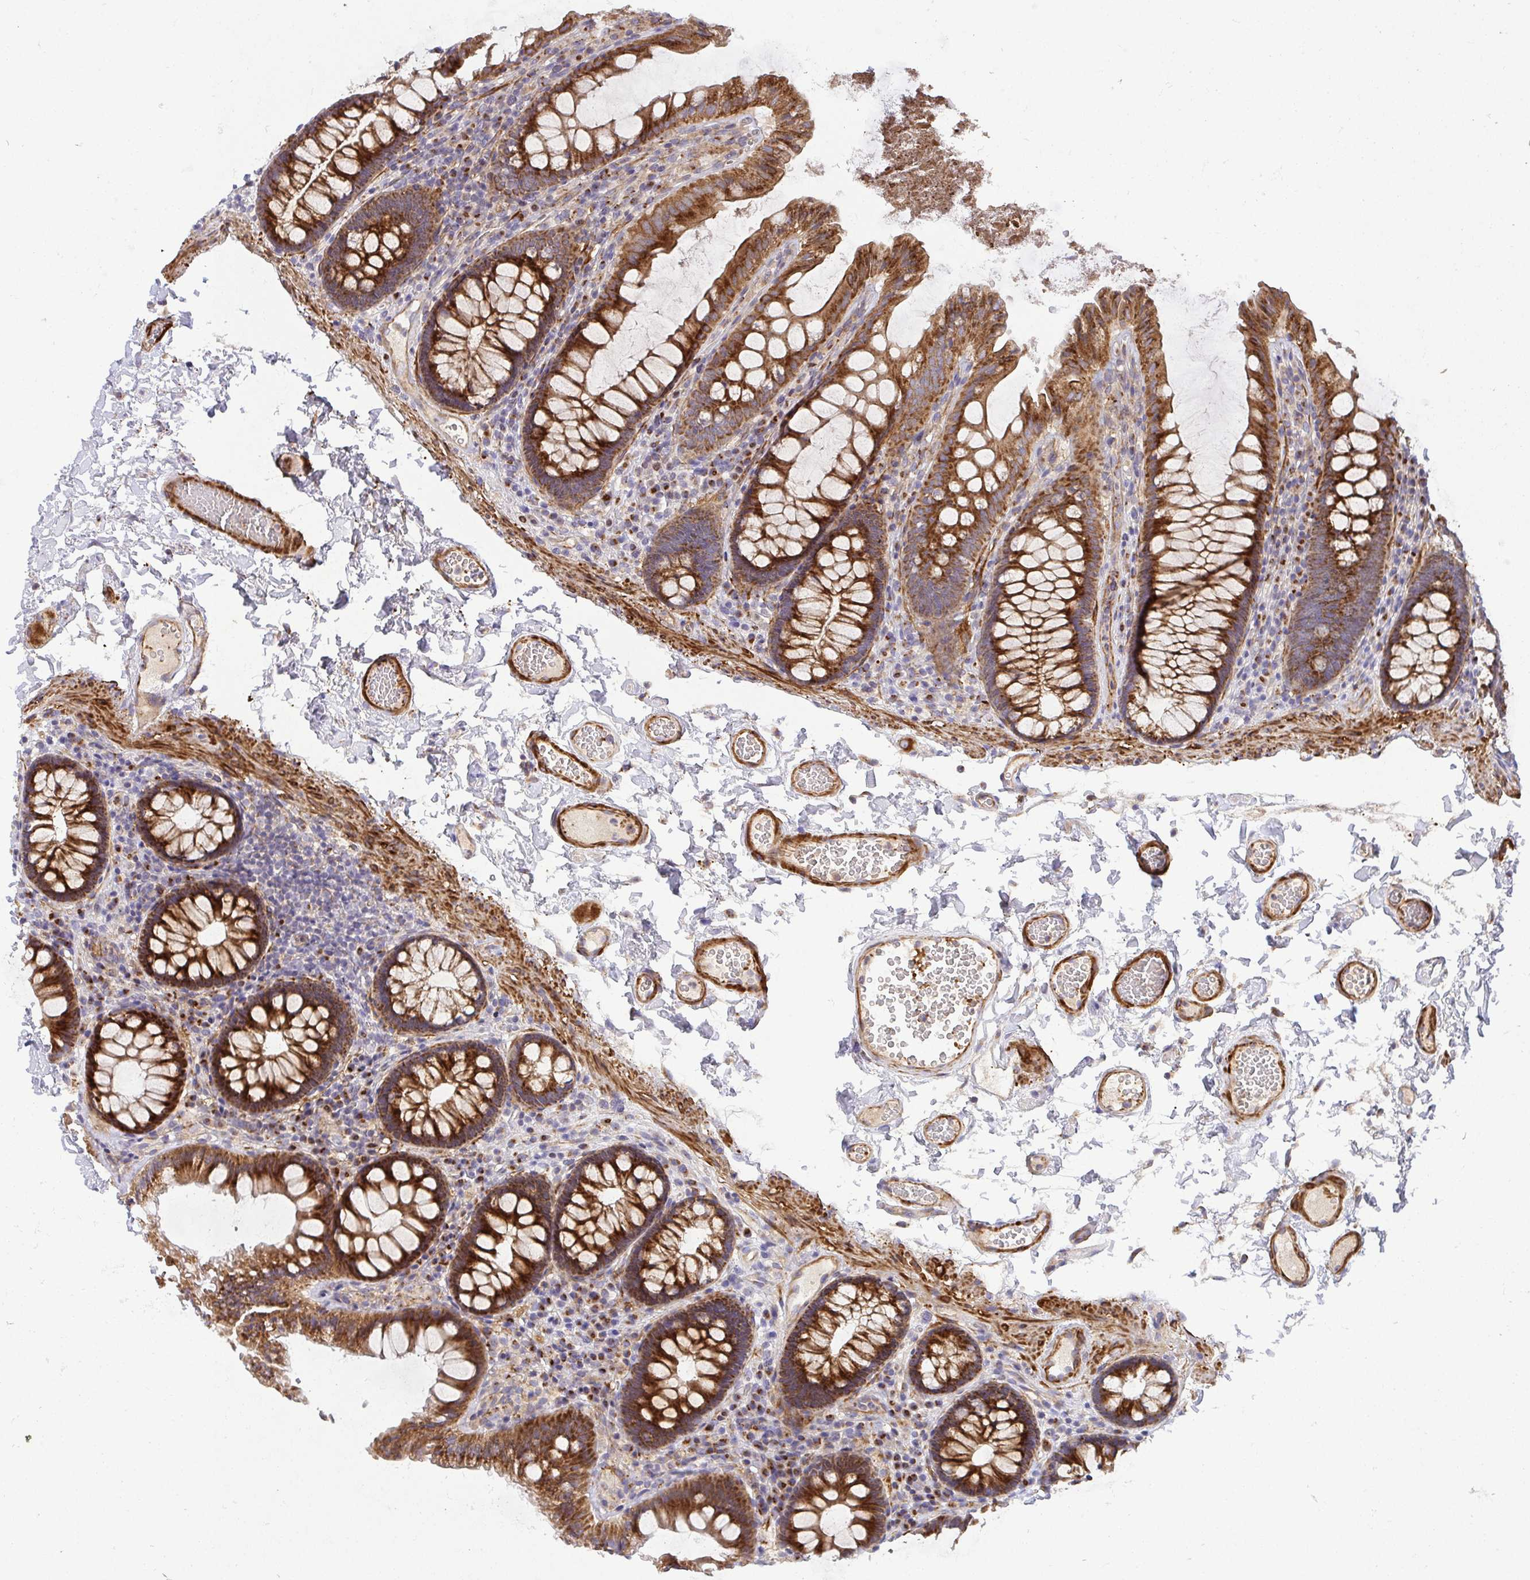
{"staining": {"intensity": "strong", "quantity": ">75%", "location": "cytoplasmic/membranous"}, "tissue": "colon", "cell_type": "Endothelial cells", "image_type": "normal", "snomed": [{"axis": "morphology", "description": "Normal tissue, NOS"}, {"axis": "topography", "description": "Colon"}, {"axis": "topography", "description": "Peripheral nerve tissue"}], "caption": "Immunohistochemical staining of unremarkable colon demonstrates strong cytoplasmic/membranous protein positivity in approximately >75% of endothelial cells.", "gene": "TM9SF4", "patient": {"sex": "male", "age": 84}}